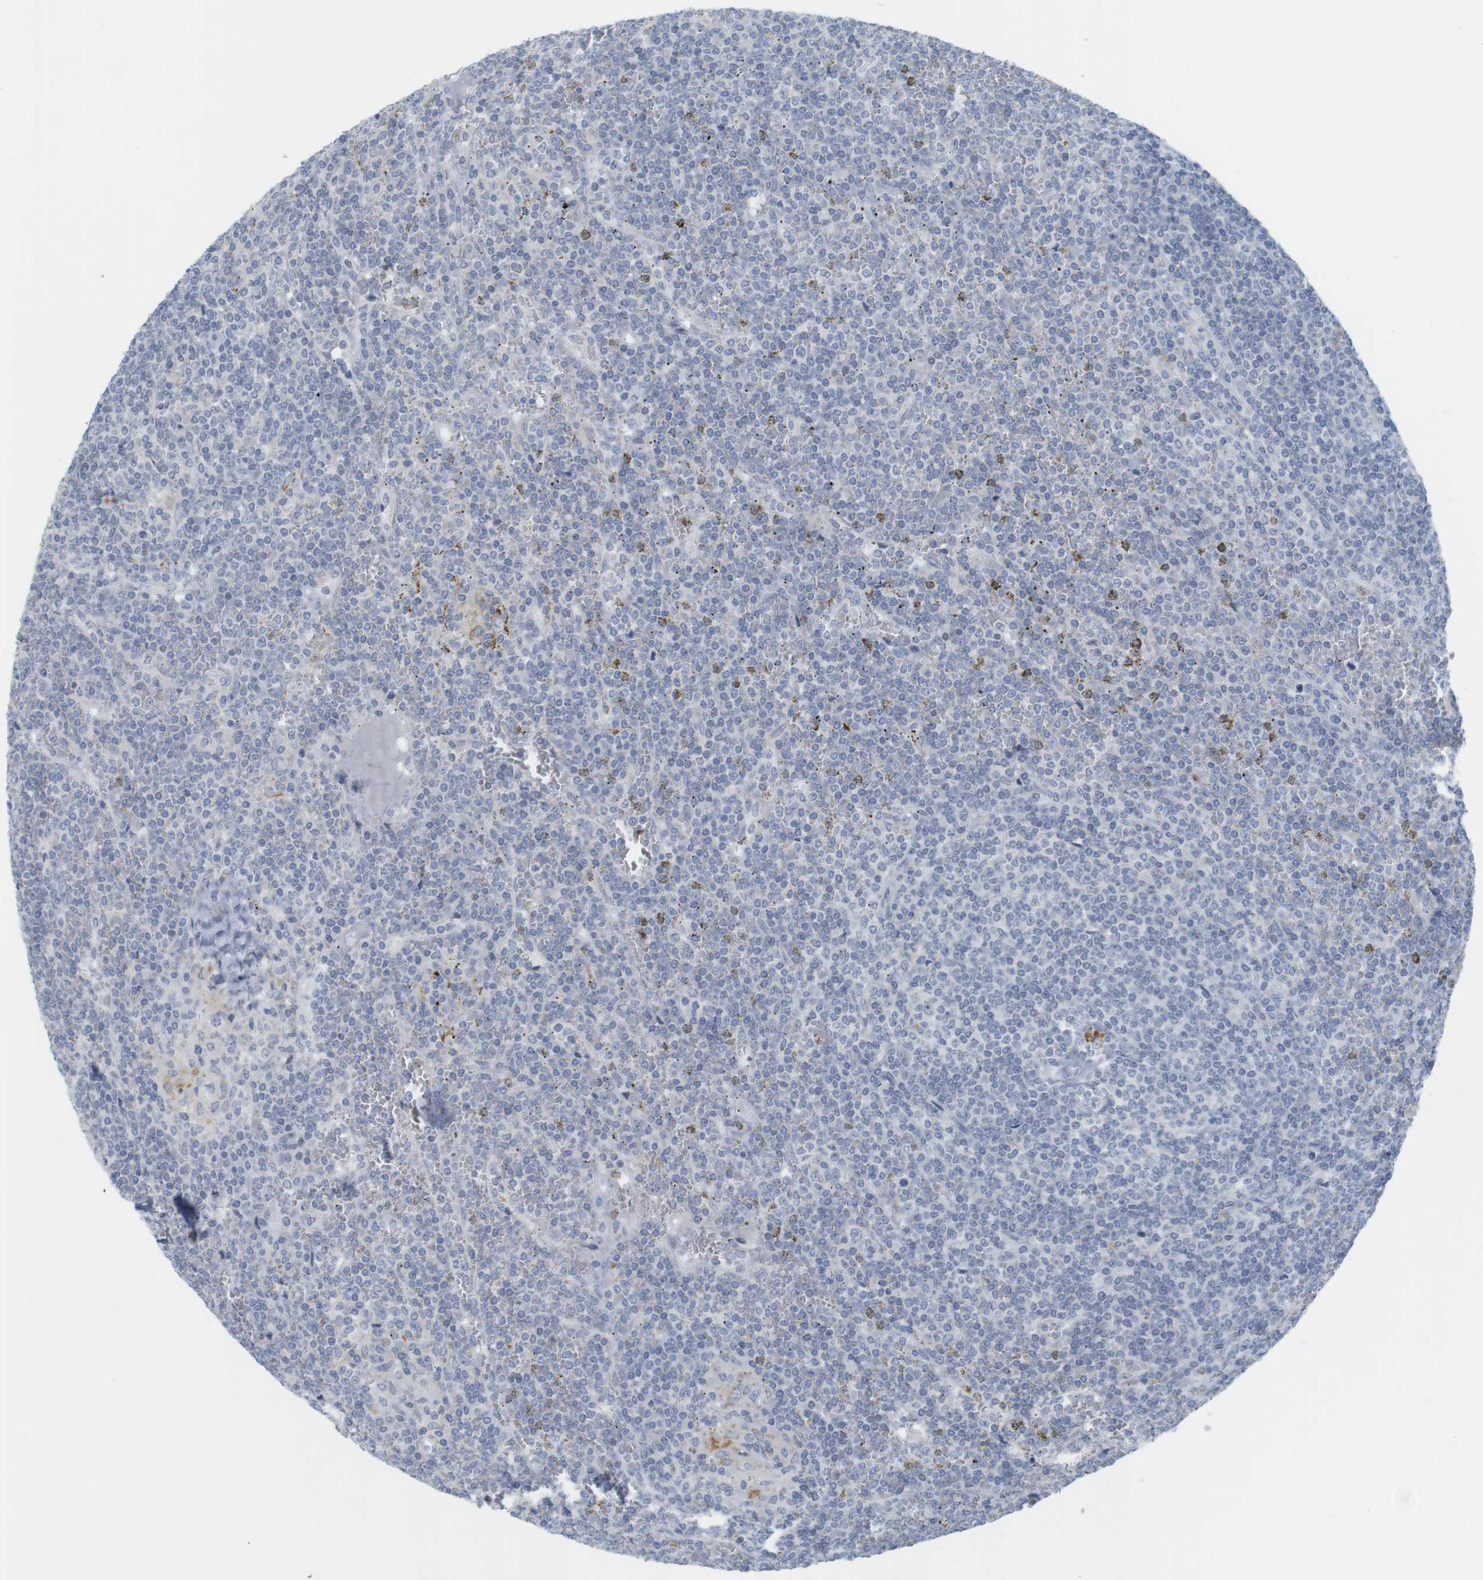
{"staining": {"intensity": "negative", "quantity": "none", "location": "none"}, "tissue": "lymphoma", "cell_type": "Tumor cells", "image_type": "cancer", "snomed": [{"axis": "morphology", "description": "Malignant lymphoma, non-Hodgkin's type, Low grade"}, {"axis": "topography", "description": "Spleen"}], "caption": "DAB (3,3'-diaminobenzidine) immunohistochemical staining of lymphoma demonstrates no significant expression in tumor cells.", "gene": "YIPF1", "patient": {"sex": "female", "age": 19}}